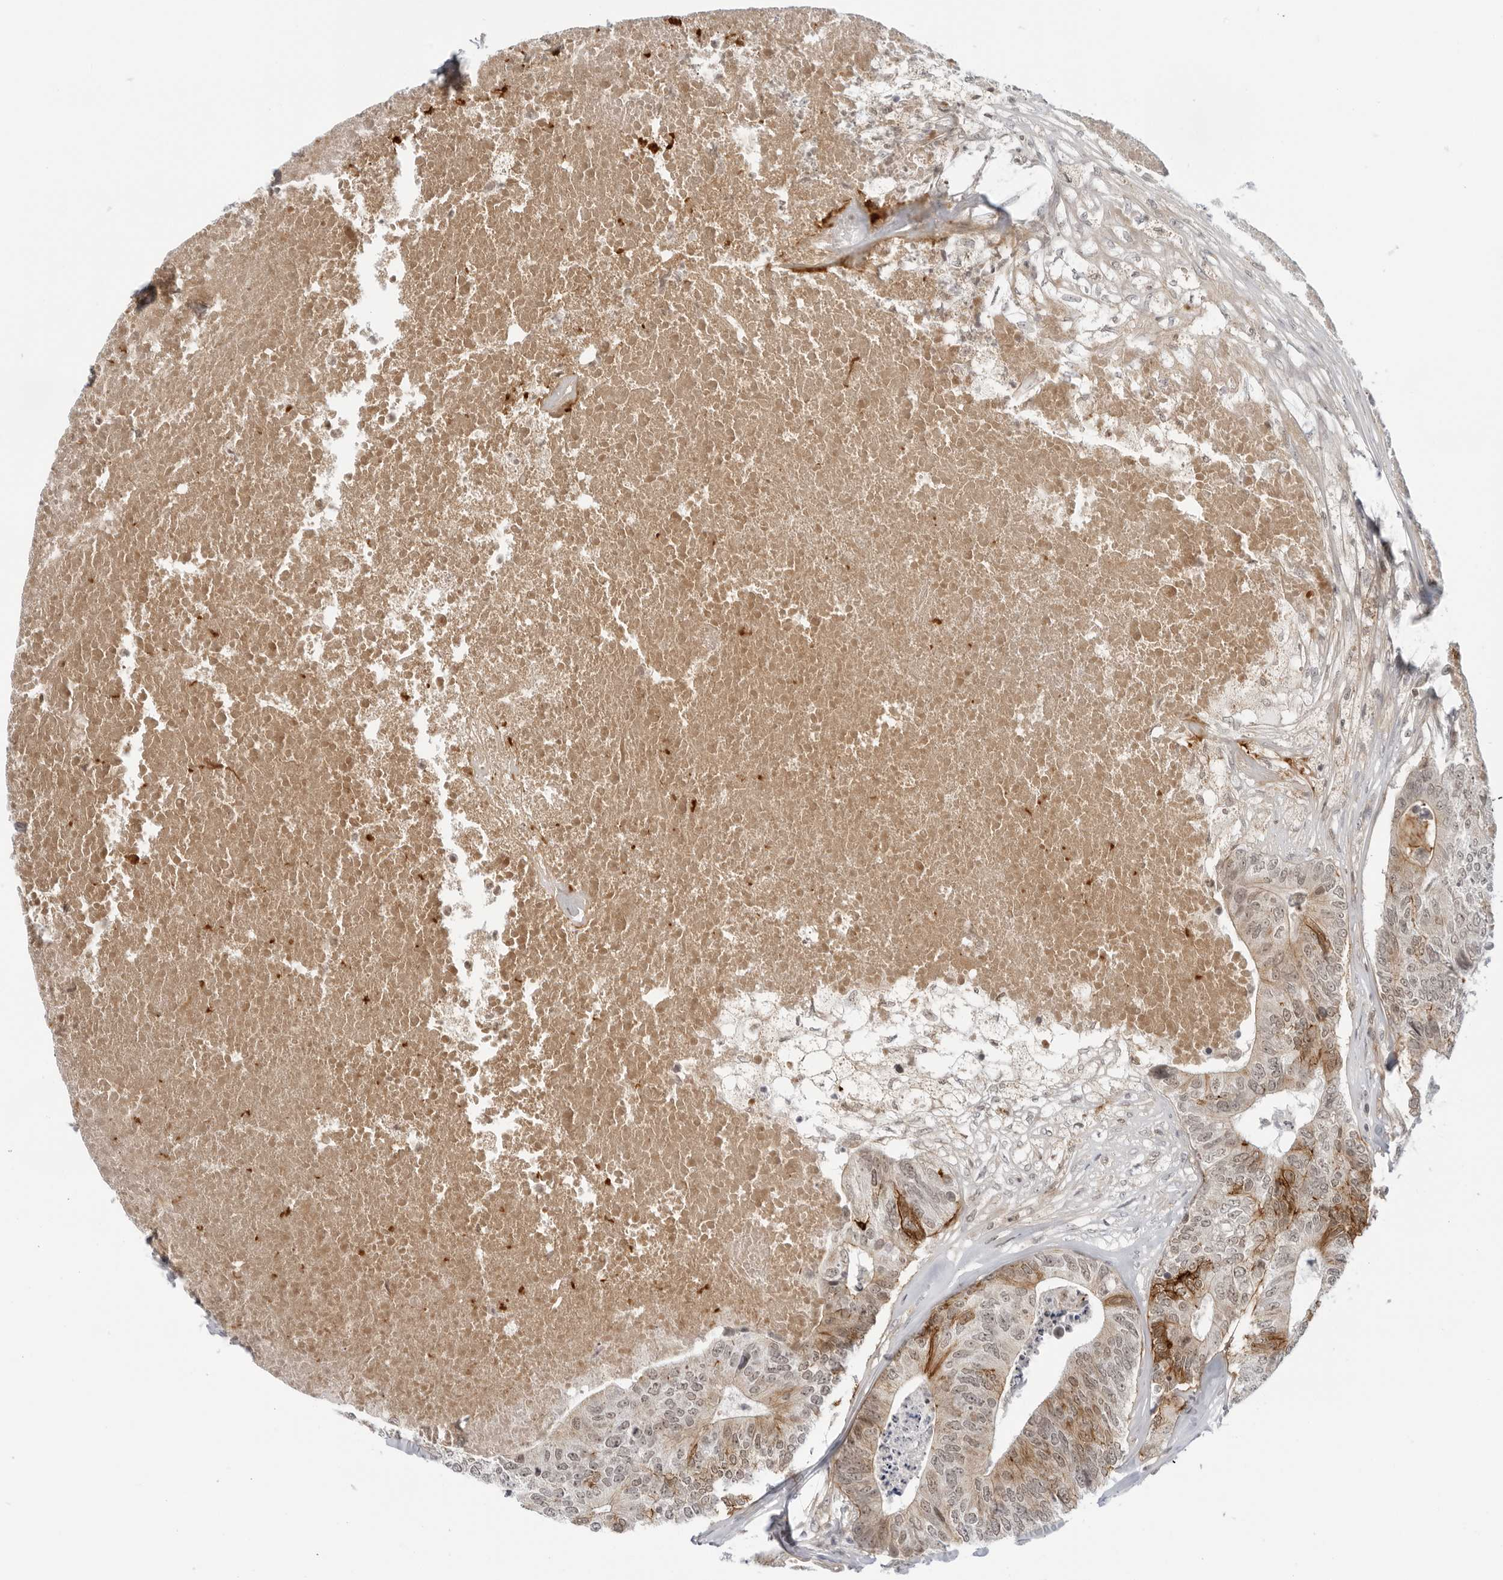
{"staining": {"intensity": "moderate", "quantity": "25%-75%", "location": "cytoplasmic/membranous"}, "tissue": "colorectal cancer", "cell_type": "Tumor cells", "image_type": "cancer", "snomed": [{"axis": "morphology", "description": "Adenocarcinoma, NOS"}, {"axis": "topography", "description": "Colon"}], "caption": "Tumor cells display moderate cytoplasmic/membranous staining in approximately 25%-75% of cells in colorectal adenocarcinoma.", "gene": "SUGCT", "patient": {"sex": "female", "age": 67}}